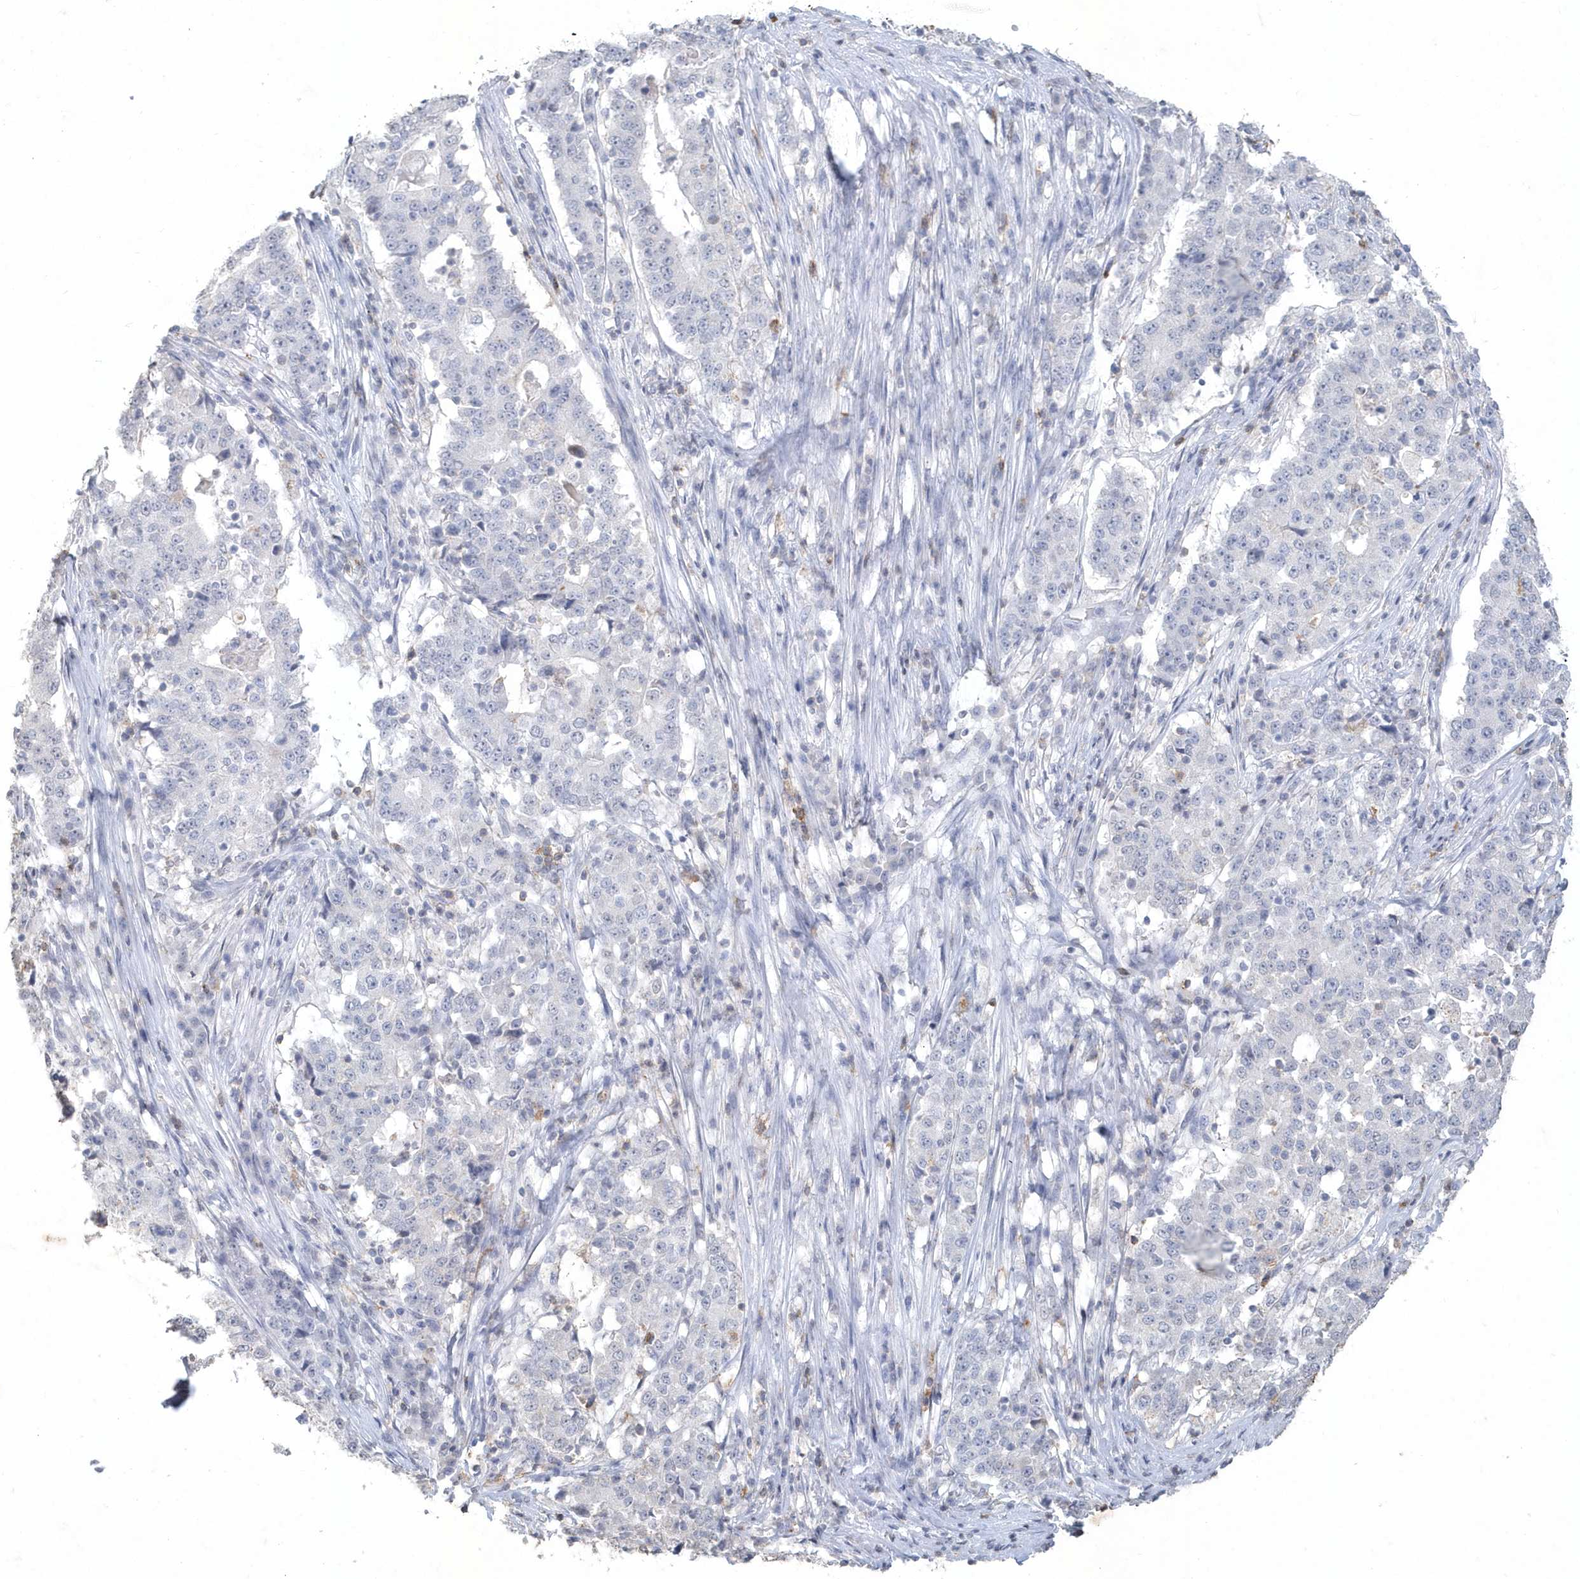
{"staining": {"intensity": "negative", "quantity": "none", "location": "none"}, "tissue": "stomach cancer", "cell_type": "Tumor cells", "image_type": "cancer", "snomed": [{"axis": "morphology", "description": "Adenocarcinoma, NOS"}, {"axis": "topography", "description": "Stomach"}], "caption": "High power microscopy micrograph of an immunohistochemistry photomicrograph of stomach adenocarcinoma, revealing no significant staining in tumor cells.", "gene": "PDCD1", "patient": {"sex": "male", "age": 59}}